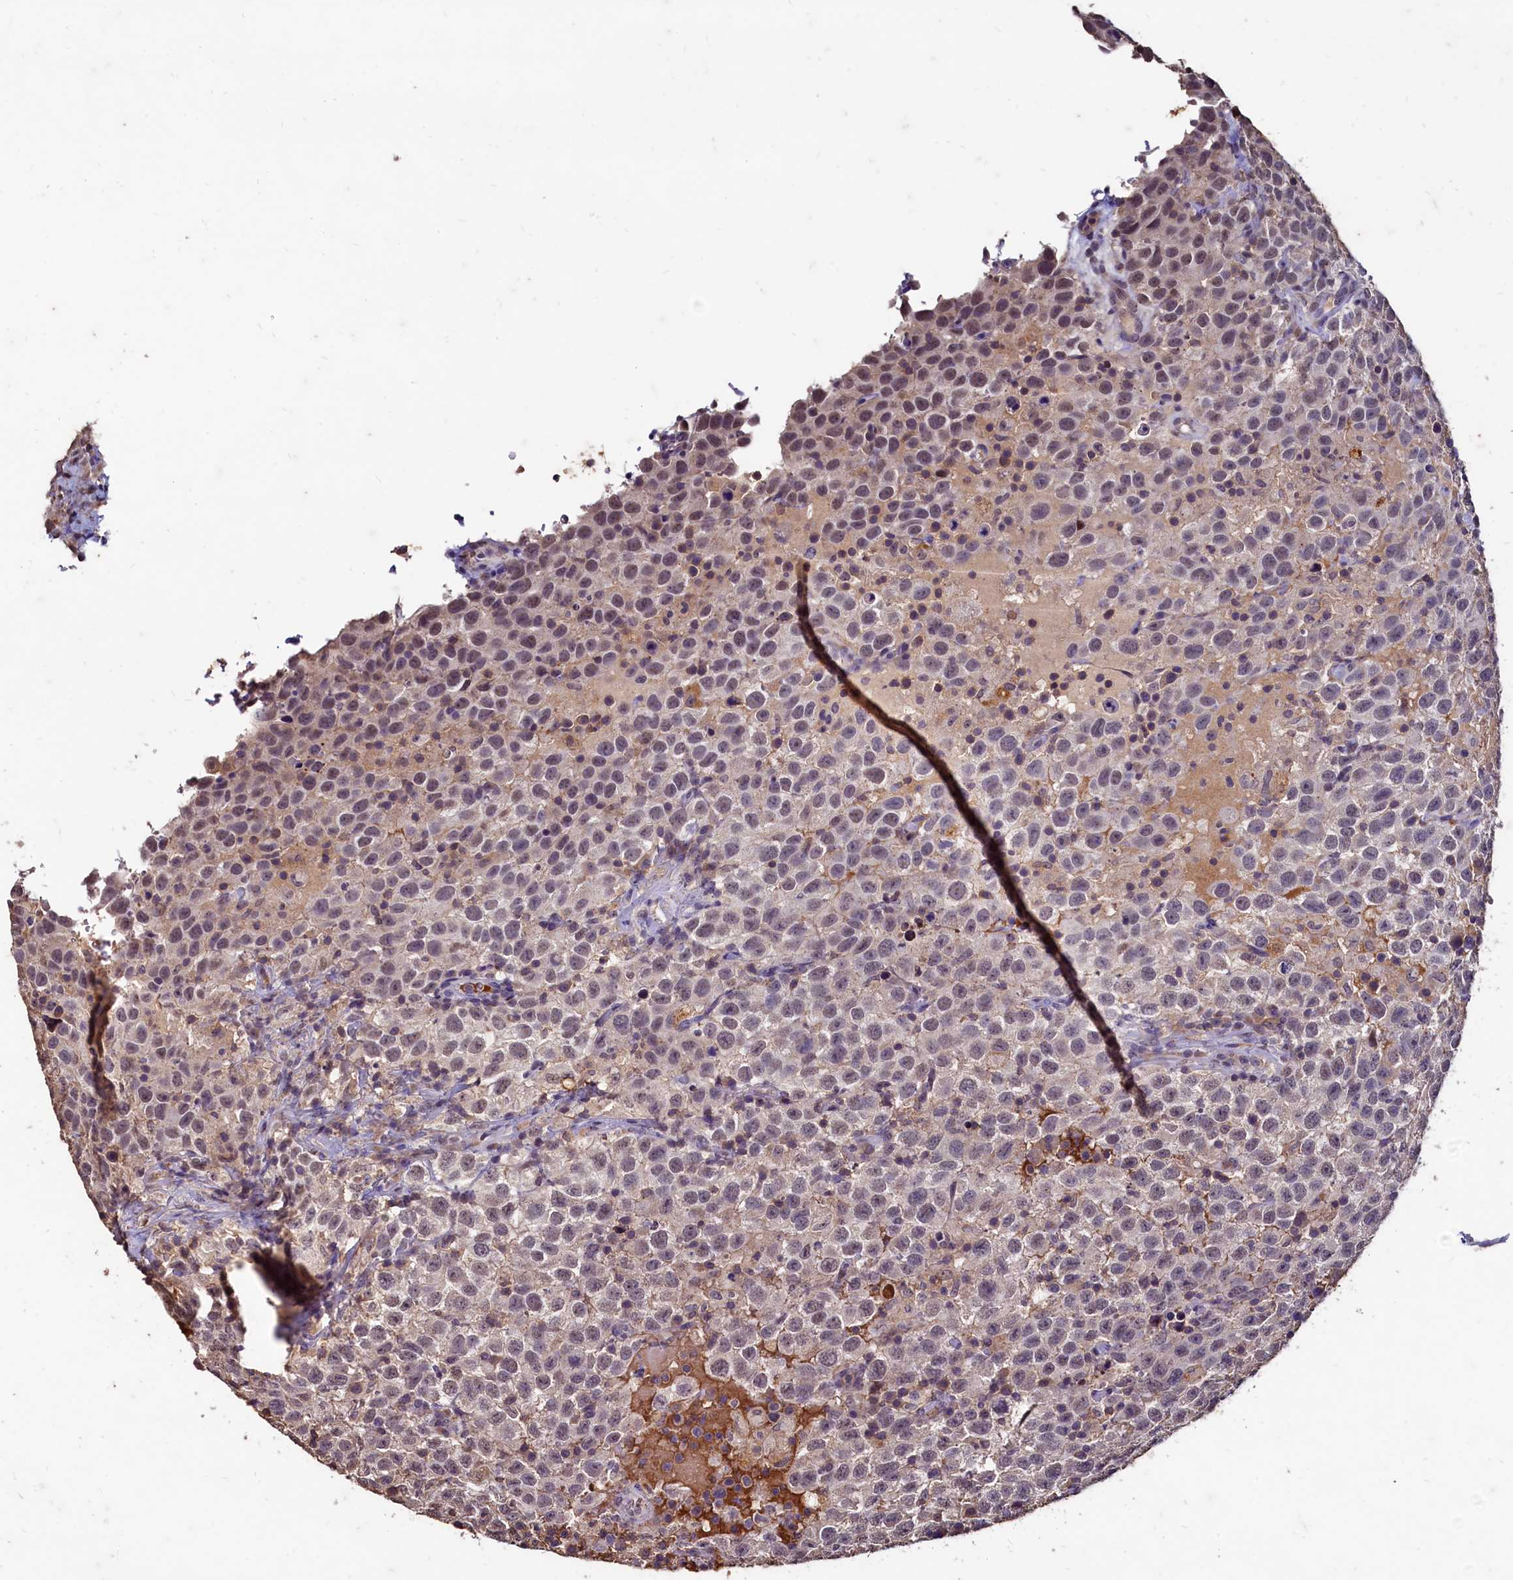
{"staining": {"intensity": "negative", "quantity": "none", "location": "none"}, "tissue": "testis cancer", "cell_type": "Tumor cells", "image_type": "cancer", "snomed": [{"axis": "morphology", "description": "Seminoma, NOS"}, {"axis": "topography", "description": "Testis"}], "caption": "Immunohistochemical staining of seminoma (testis) exhibits no significant positivity in tumor cells.", "gene": "CSTPP1", "patient": {"sex": "male", "age": 41}}